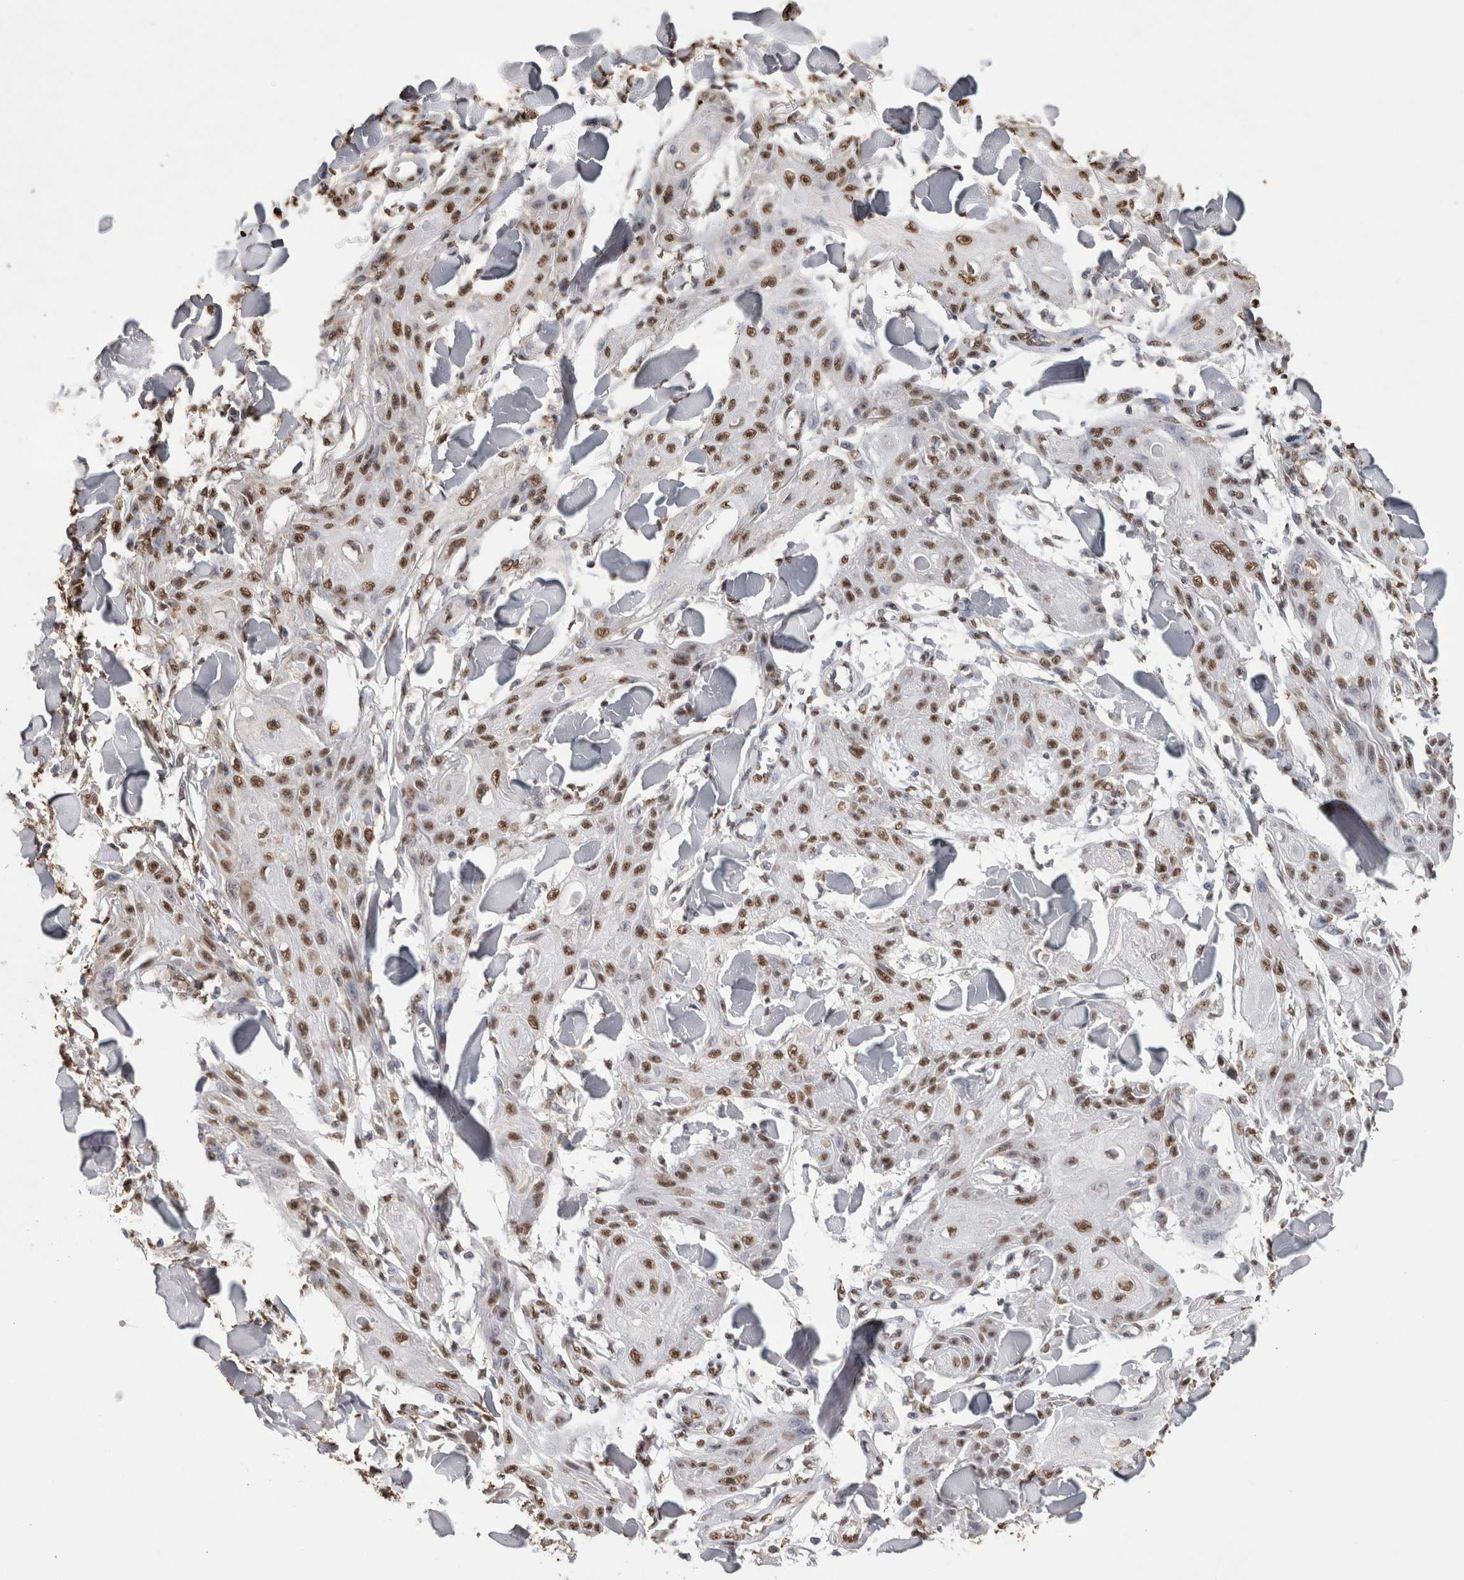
{"staining": {"intensity": "moderate", "quantity": ">75%", "location": "nuclear"}, "tissue": "skin cancer", "cell_type": "Tumor cells", "image_type": "cancer", "snomed": [{"axis": "morphology", "description": "Squamous cell carcinoma, NOS"}, {"axis": "topography", "description": "Skin"}], "caption": "Protein positivity by immunohistochemistry (IHC) displays moderate nuclear positivity in approximately >75% of tumor cells in skin cancer (squamous cell carcinoma). Using DAB (3,3'-diaminobenzidine) (brown) and hematoxylin (blue) stains, captured at high magnification using brightfield microscopy.", "gene": "NTHL1", "patient": {"sex": "male", "age": 74}}